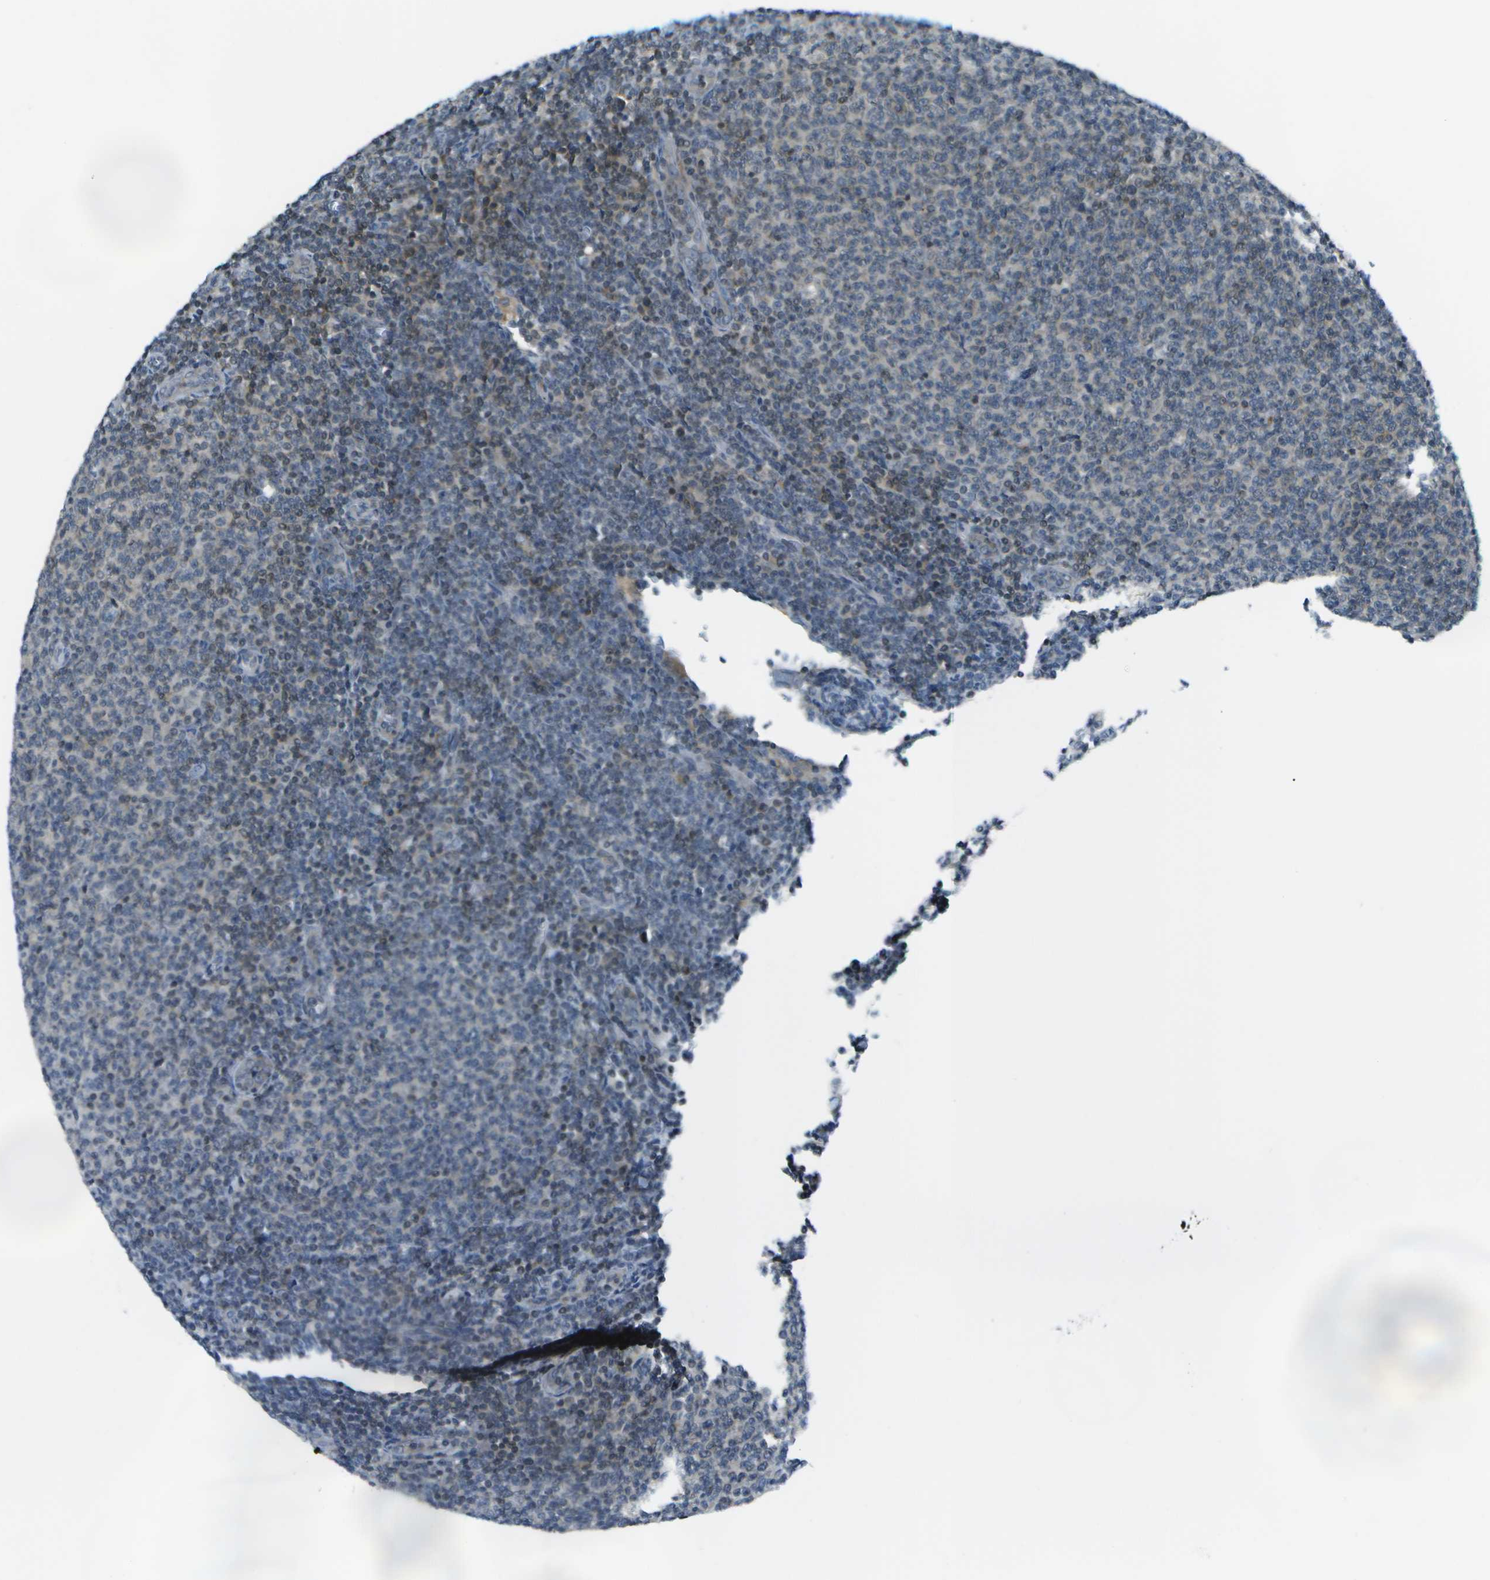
{"staining": {"intensity": "negative", "quantity": "none", "location": "none"}, "tissue": "lymphoma", "cell_type": "Tumor cells", "image_type": "cancer", "snomed": [{"axis": "morphology", "description": "Malignant lymphoma, non-Hodgkin's type, Low grade"}, {"axis": "topography", "description": "Lymph node"}], "caption": "Tumor cells show no significant expression in lymphoma.", "gene": "TMEM19", "patient": {"sex": "male", "age": 66}}